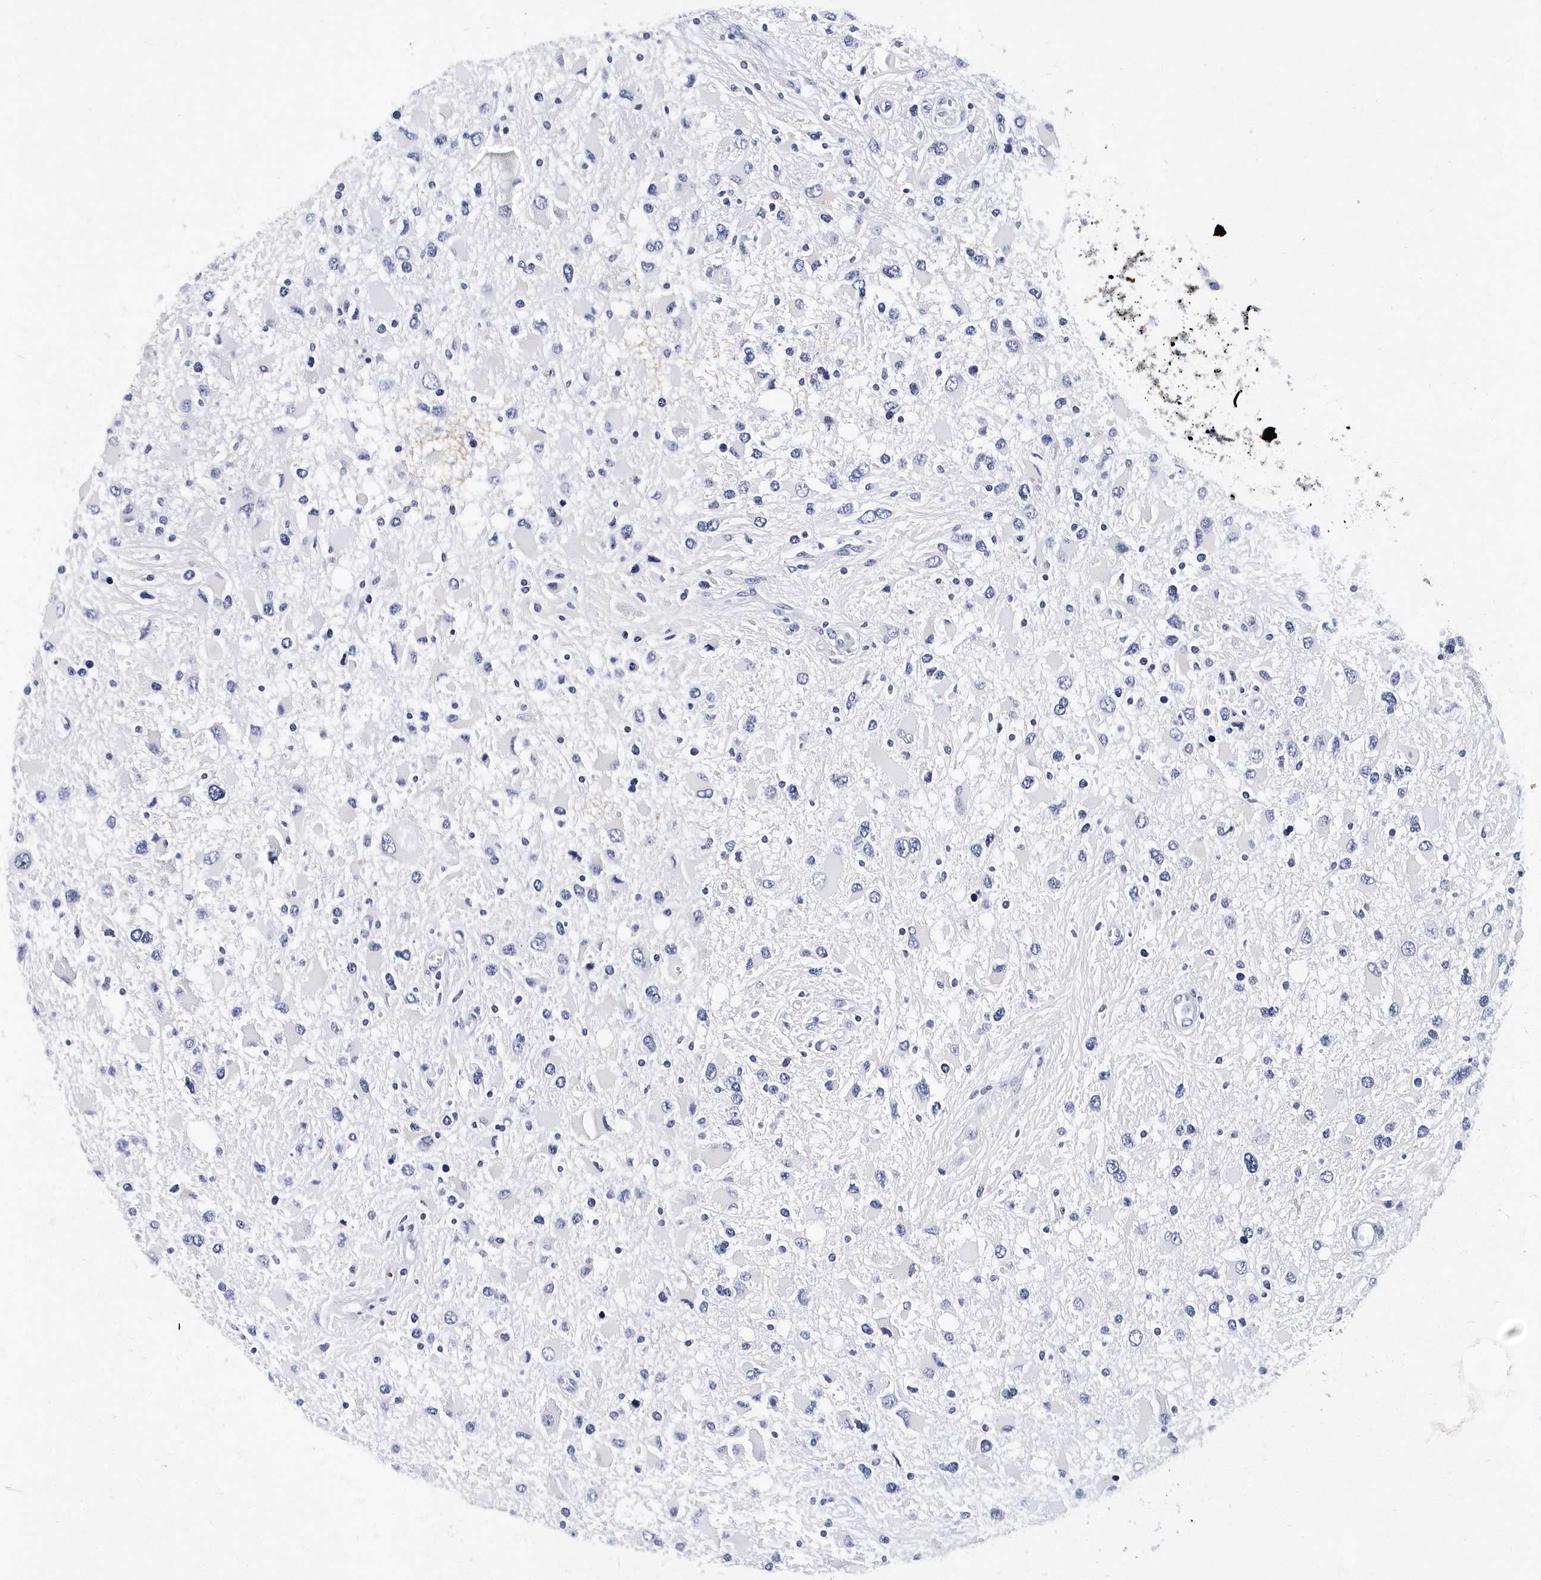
{"staining": {"intensity": "negative", "quantity": "none", "location": "none"}, "tissue": "glioma", "cell_type": "Tumor cells", "image_type": "cancer", "snomed": [{"axis": "morphology", "description": "Glioma, malignant, High grade"}, {"axis": "topography", "description": "Brain"}], "caption": "A high-resolution histopathology image shows IHC staining of glioma, which shows no significant expression in tumor cells.", "gene": "ITGA2B", "patient": {"sex": "male", "age": 53}}